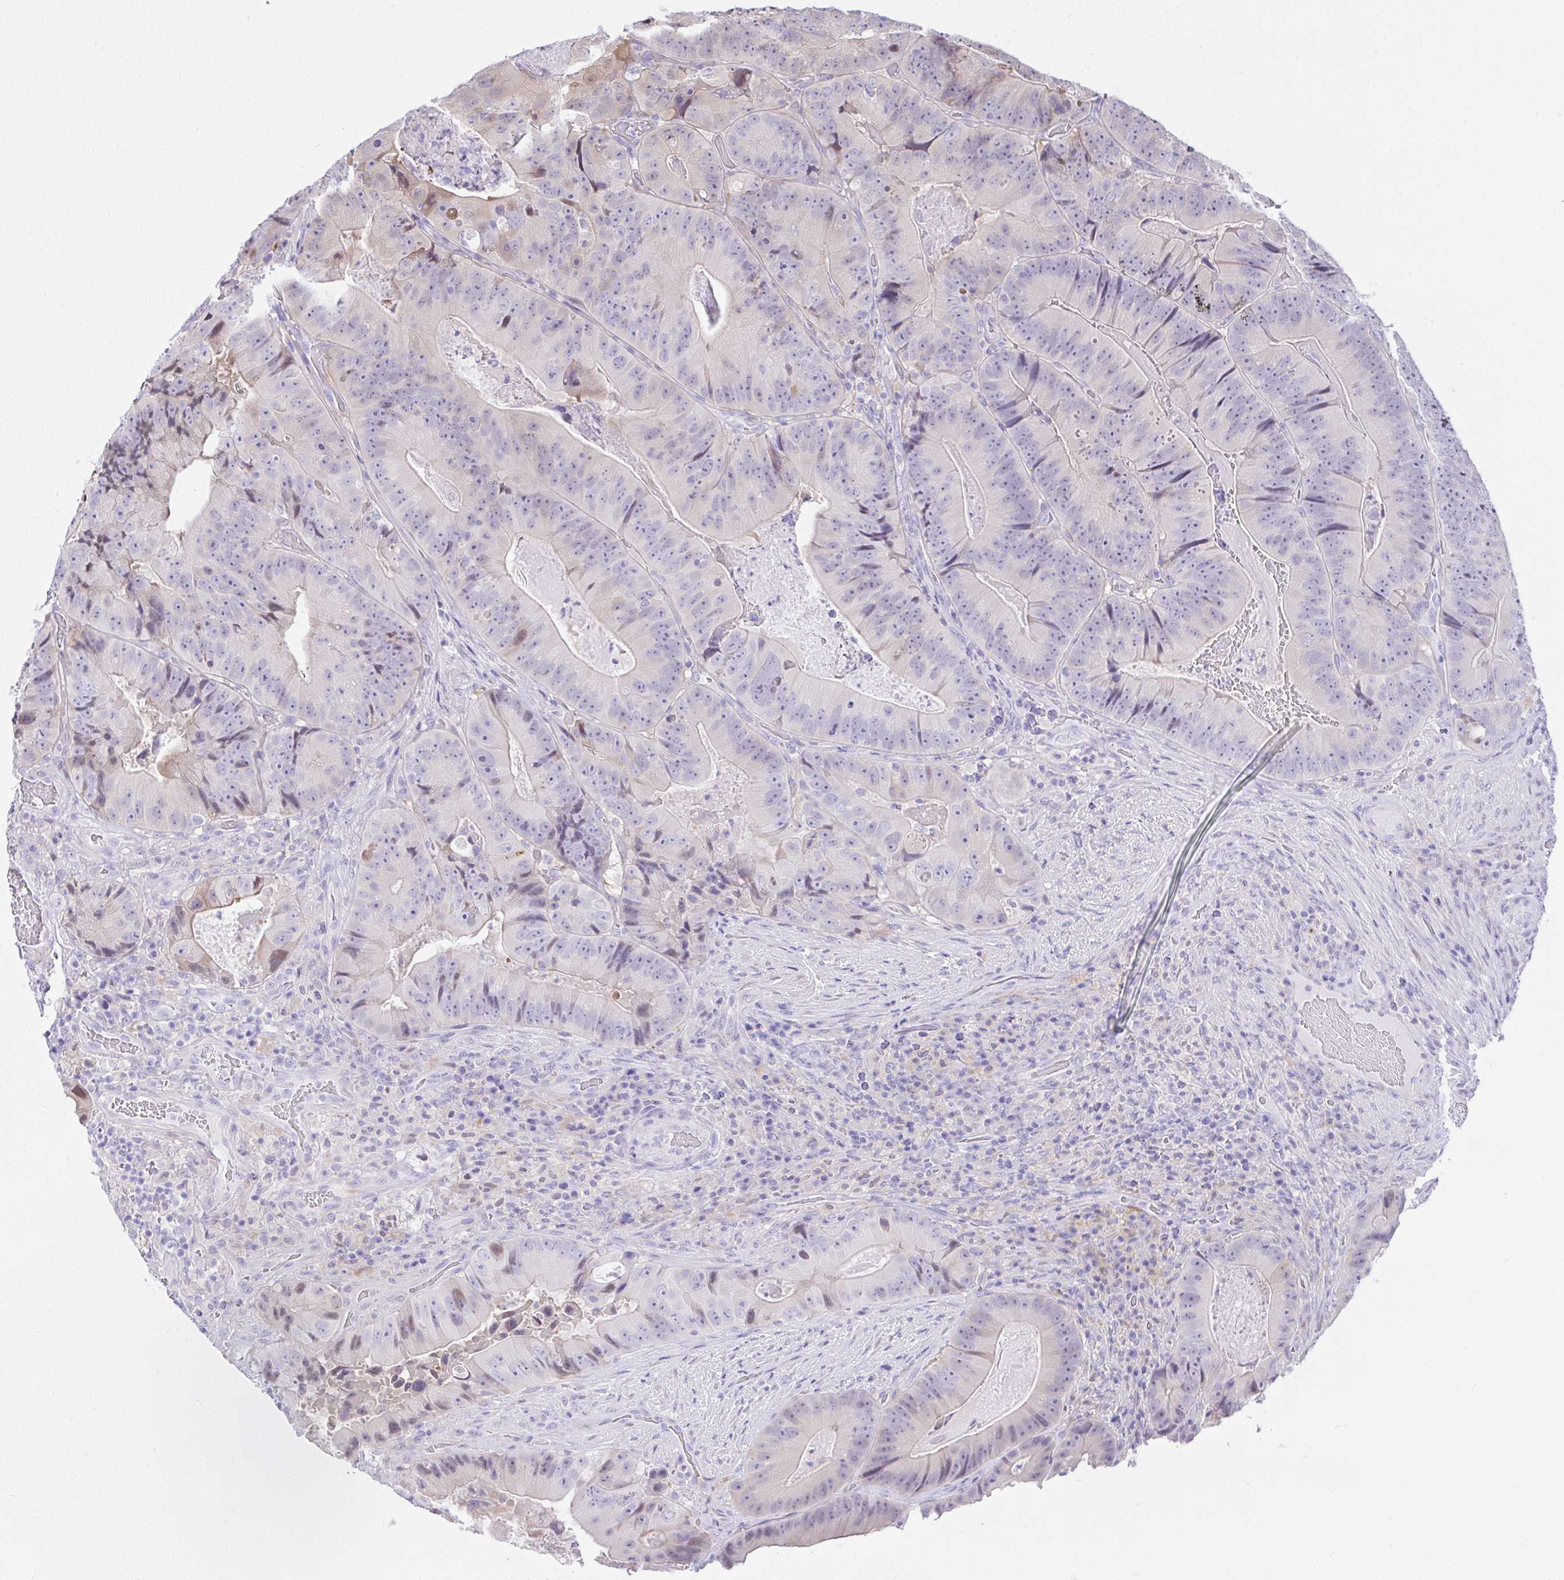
{"staining": {"intensity": "weak", "quantity": "<25%", "location": "nuclear"}, "tissue": "colorectal cancer", "cell_type": "Tumor cells", "image_type": "cancer", "snomed": [{"axis": "morphology", "description": "Adenocarcinoma, NOS"}, {"axis": "topography", "description": "Colon"}], "caption": "Immunohistochemical staining of colorectal cancer (adenocarcinoma) exhibits no significant expression in tumor cells. (Stains: DAB immunohistochemistry with hematoxylin counter stain, Microscopy: brightfield microscopy at high magnification).", "gene": "ZNF485", "patient": {"sex": "female", "age": 86}}